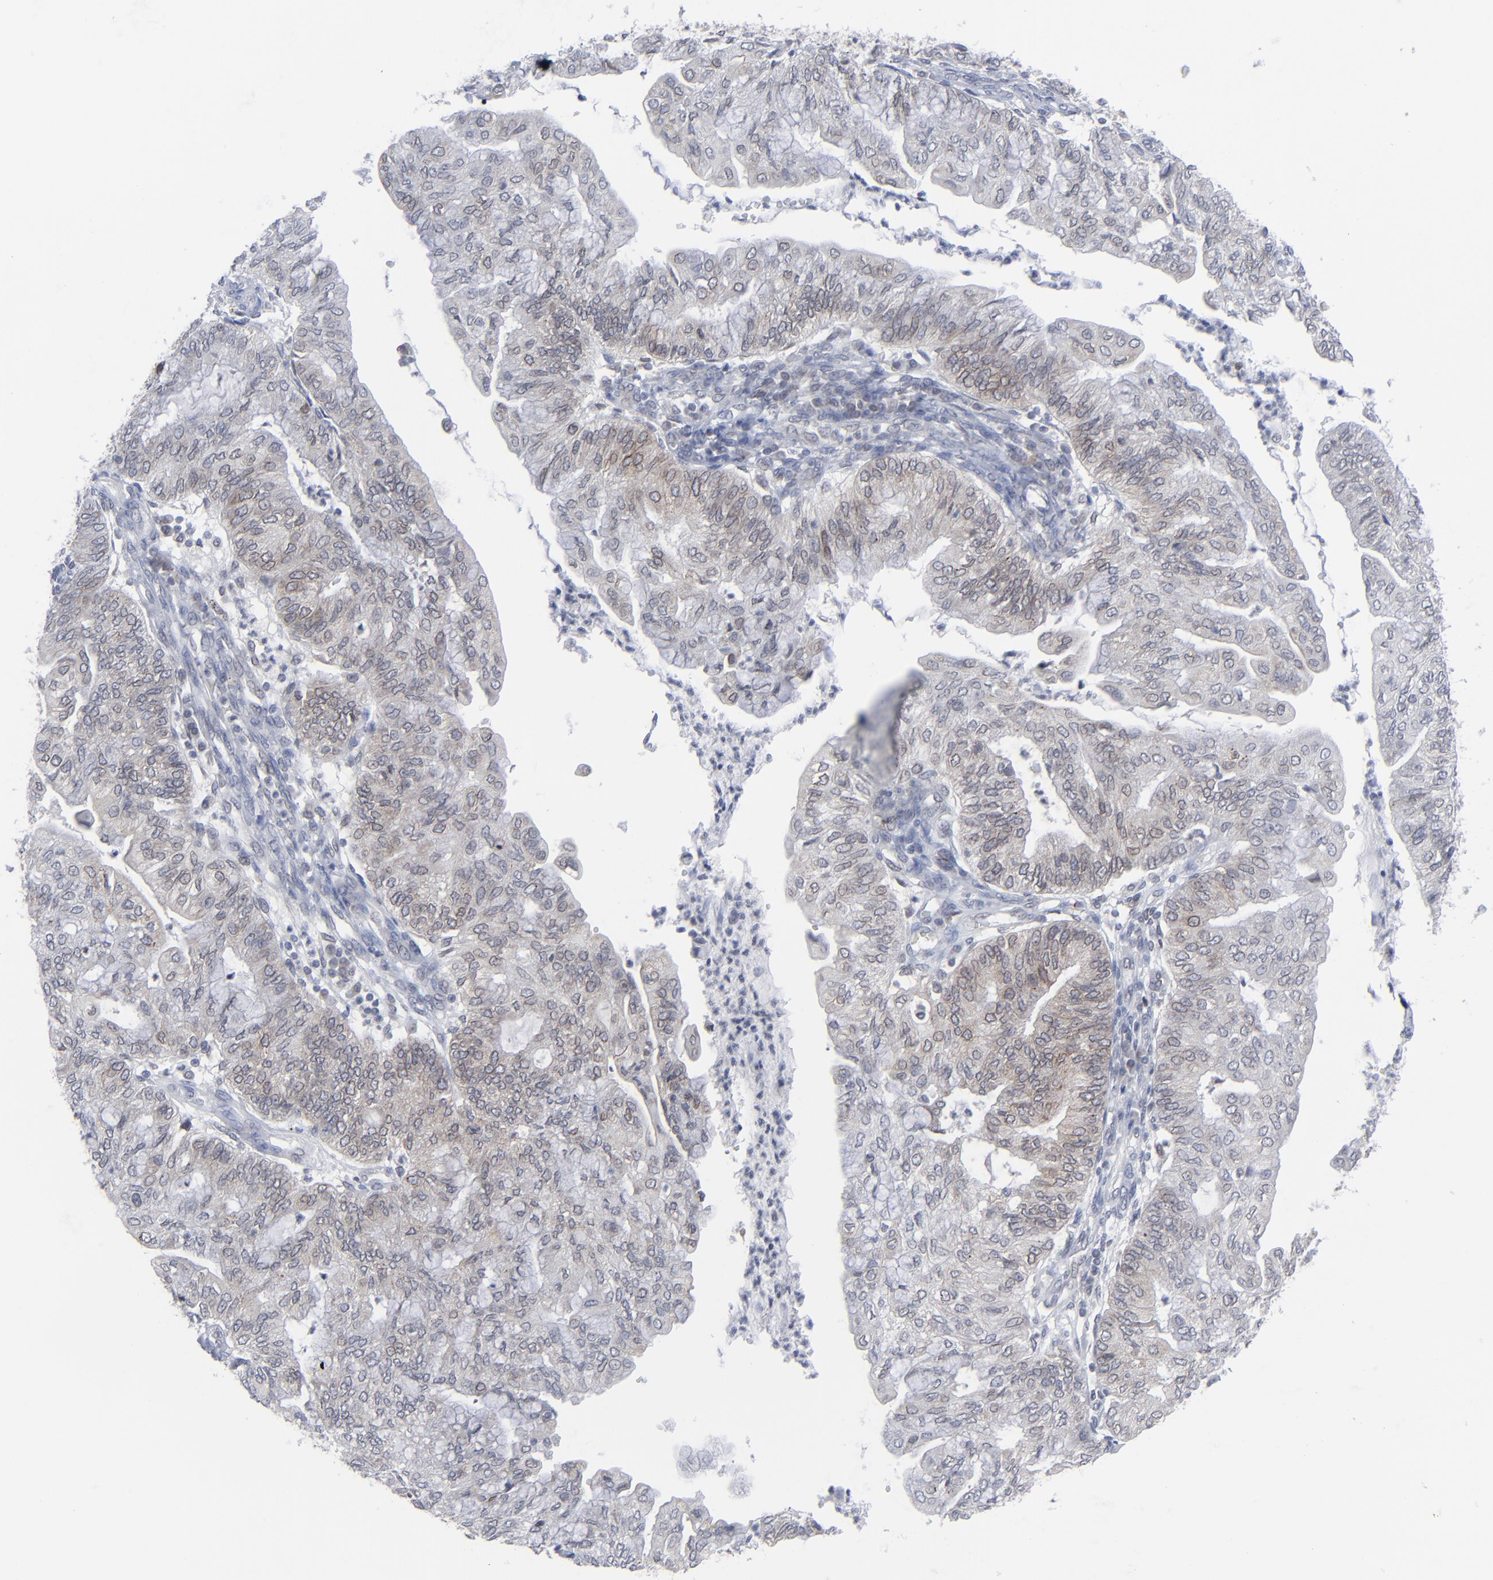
{"staining": {"intensity": "weak", "quantity": "25%-75%", "location": "cytoplasmic/membranous"}, "tissue": "endometrial cancer", "cell_type": "Tumor cells", "image_type": "cancer", "snomed": [{"axis": "morphology", "description": "Adenocarcinoma, NOS"}, {"axis": "topography", "description": "Endometrium"}], "caption": "Endometrial cancer stained for a protein (brown) displays weak cytoplasmic/membranous positive expression in about 25%-75% of tumor cells.", "gene": "NUP88", "patient": {"sex": "female", "age": 59}}